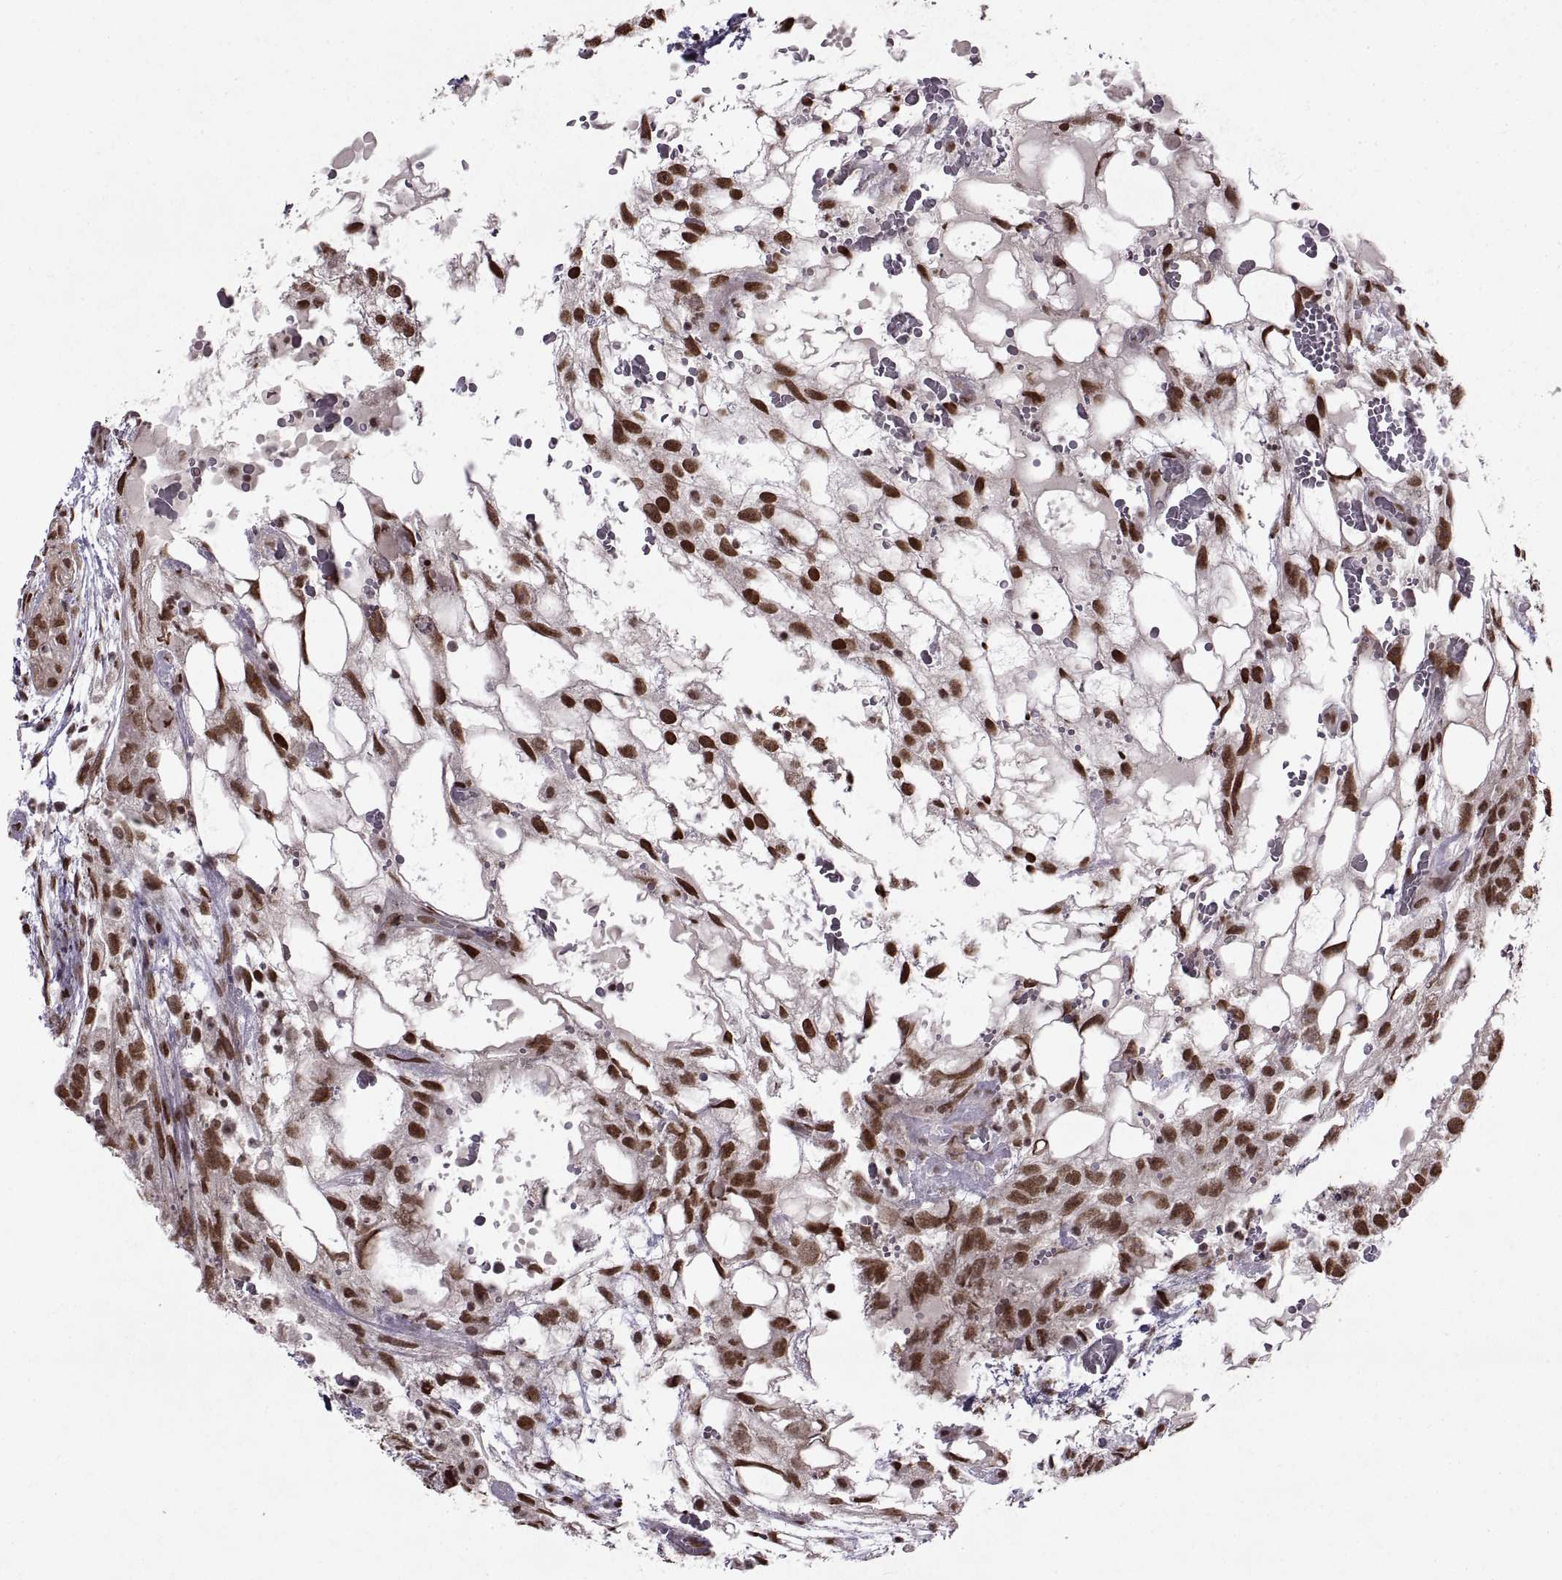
{"staining": {"intensity": "strong", "quantity": ">75%", "location": "nuclear"}, "tissue": "testis cancer", "cell_type": "Tumor cells", "image_type": "cancer", "snomed": [{"axis": "morphology", "description": "Normal tissue, NOS"}, {"axis": "morphology", "description": "Carcinoma, Embryonal, NOS"}, {"axis": "topography", "description": "Testis"}], "caption": "DAB (3,3'-diaminobenzidine) immunohistochemical staining of testis cancer (embryonal carcinoma) demonstrates strong nuclear protein expression in approximately >75% of tumor cells. Immunohistochemistry stains the protein of interest in brown and the nuclei are stained blue.", "gene": "MT1E", "patient": {"sex": "male", "age": 32}}